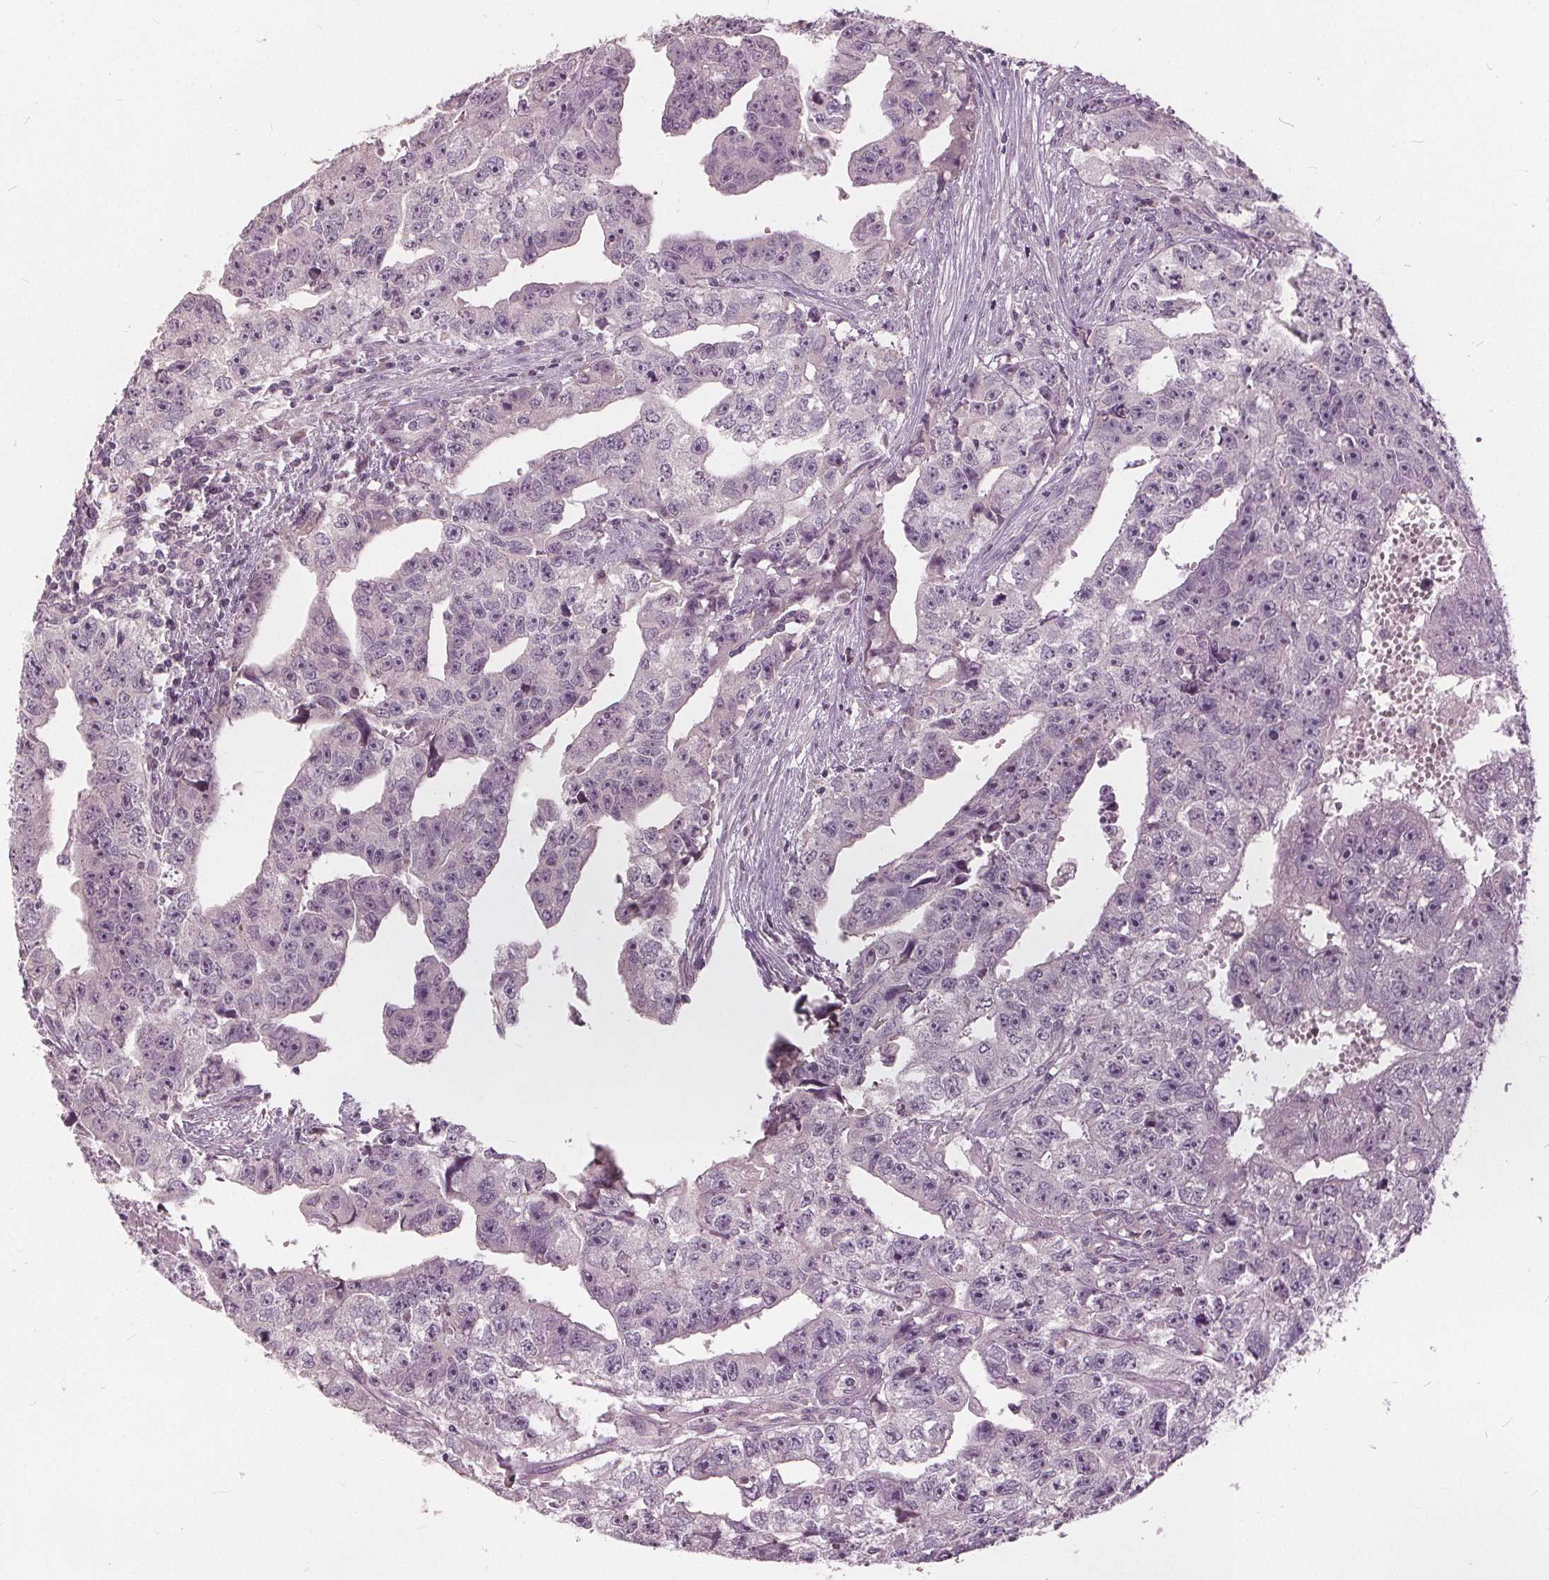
{"staining": {"intensity": "negative", "quantity": "none", "location": "none"}, "tissue": "testis cancer", "cell_type": "Tumor cells", "image_type": "cancer", "snomed": [{"axis": "morphology", "description": "Carcinoma, Embryonal, NOS"}, {"axis": "morphology", "description": "Teratoma, malignant, NOS"}, {"axis": "topography", "description": "Testis"}], "caption": "Human testis cancer (embryonal carcinoma) stained for a protein using IHC exhibits no staining in tumor cells.", "gene": "KLK13", "patient": {"sex": "male", "age": 24}}